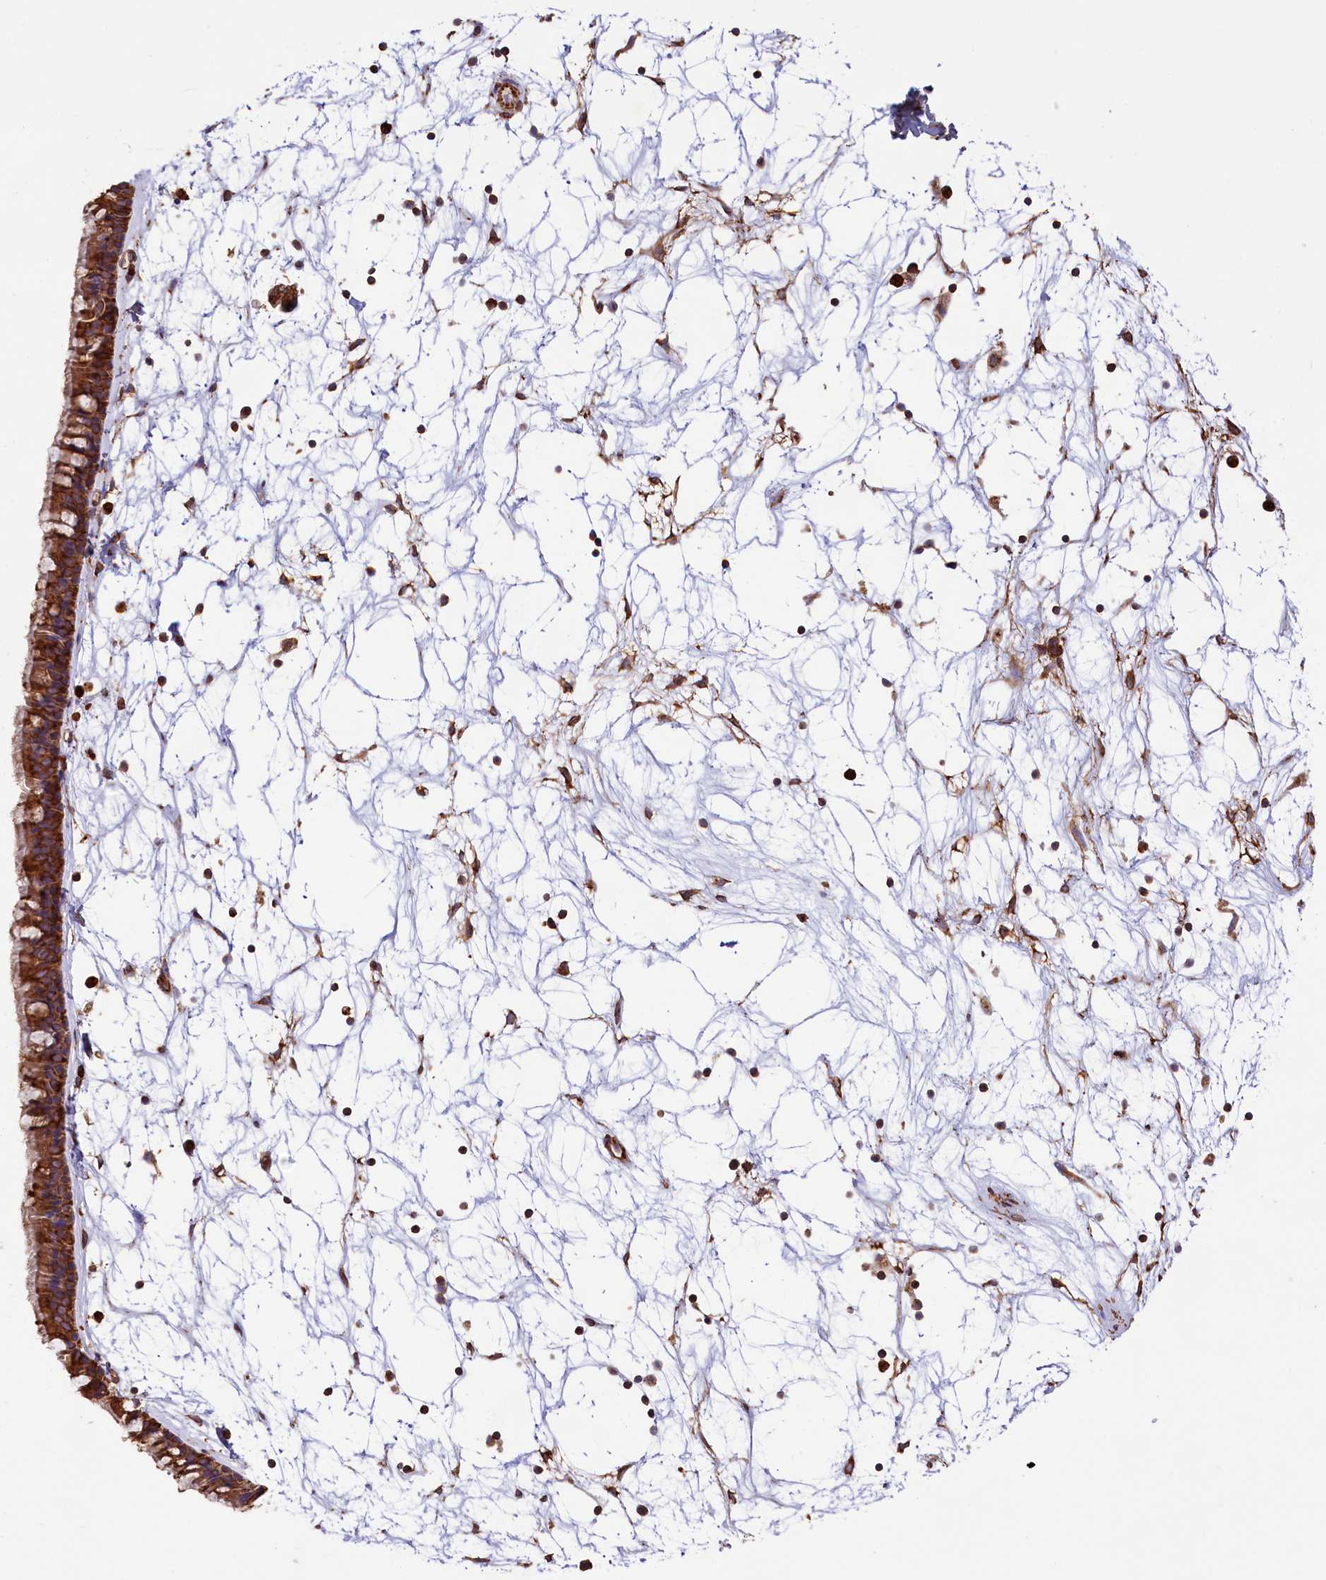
{"staining": {"intensity": "moderate", "quantity": ">75%", "location": "cytoplasmic/membranous"}, "tissue": "nasopharynx", "cell_type": "Respiratory epithelial cells", "image_type": "normal", "snomed": [{"axis": "morphology", "description": "Normal tissue, NOS"}, {"axis": "topography", "description": "Nasopharynx"}], "caption": "Immunohistochemical staining of normal human nasopharynx reveals moderate cytoplasmic/membranous protein expression in approximately >75% of respiratory epithelial cells.", "gene": "GYS1", "patient": {"sex": "male", "age": 64}}